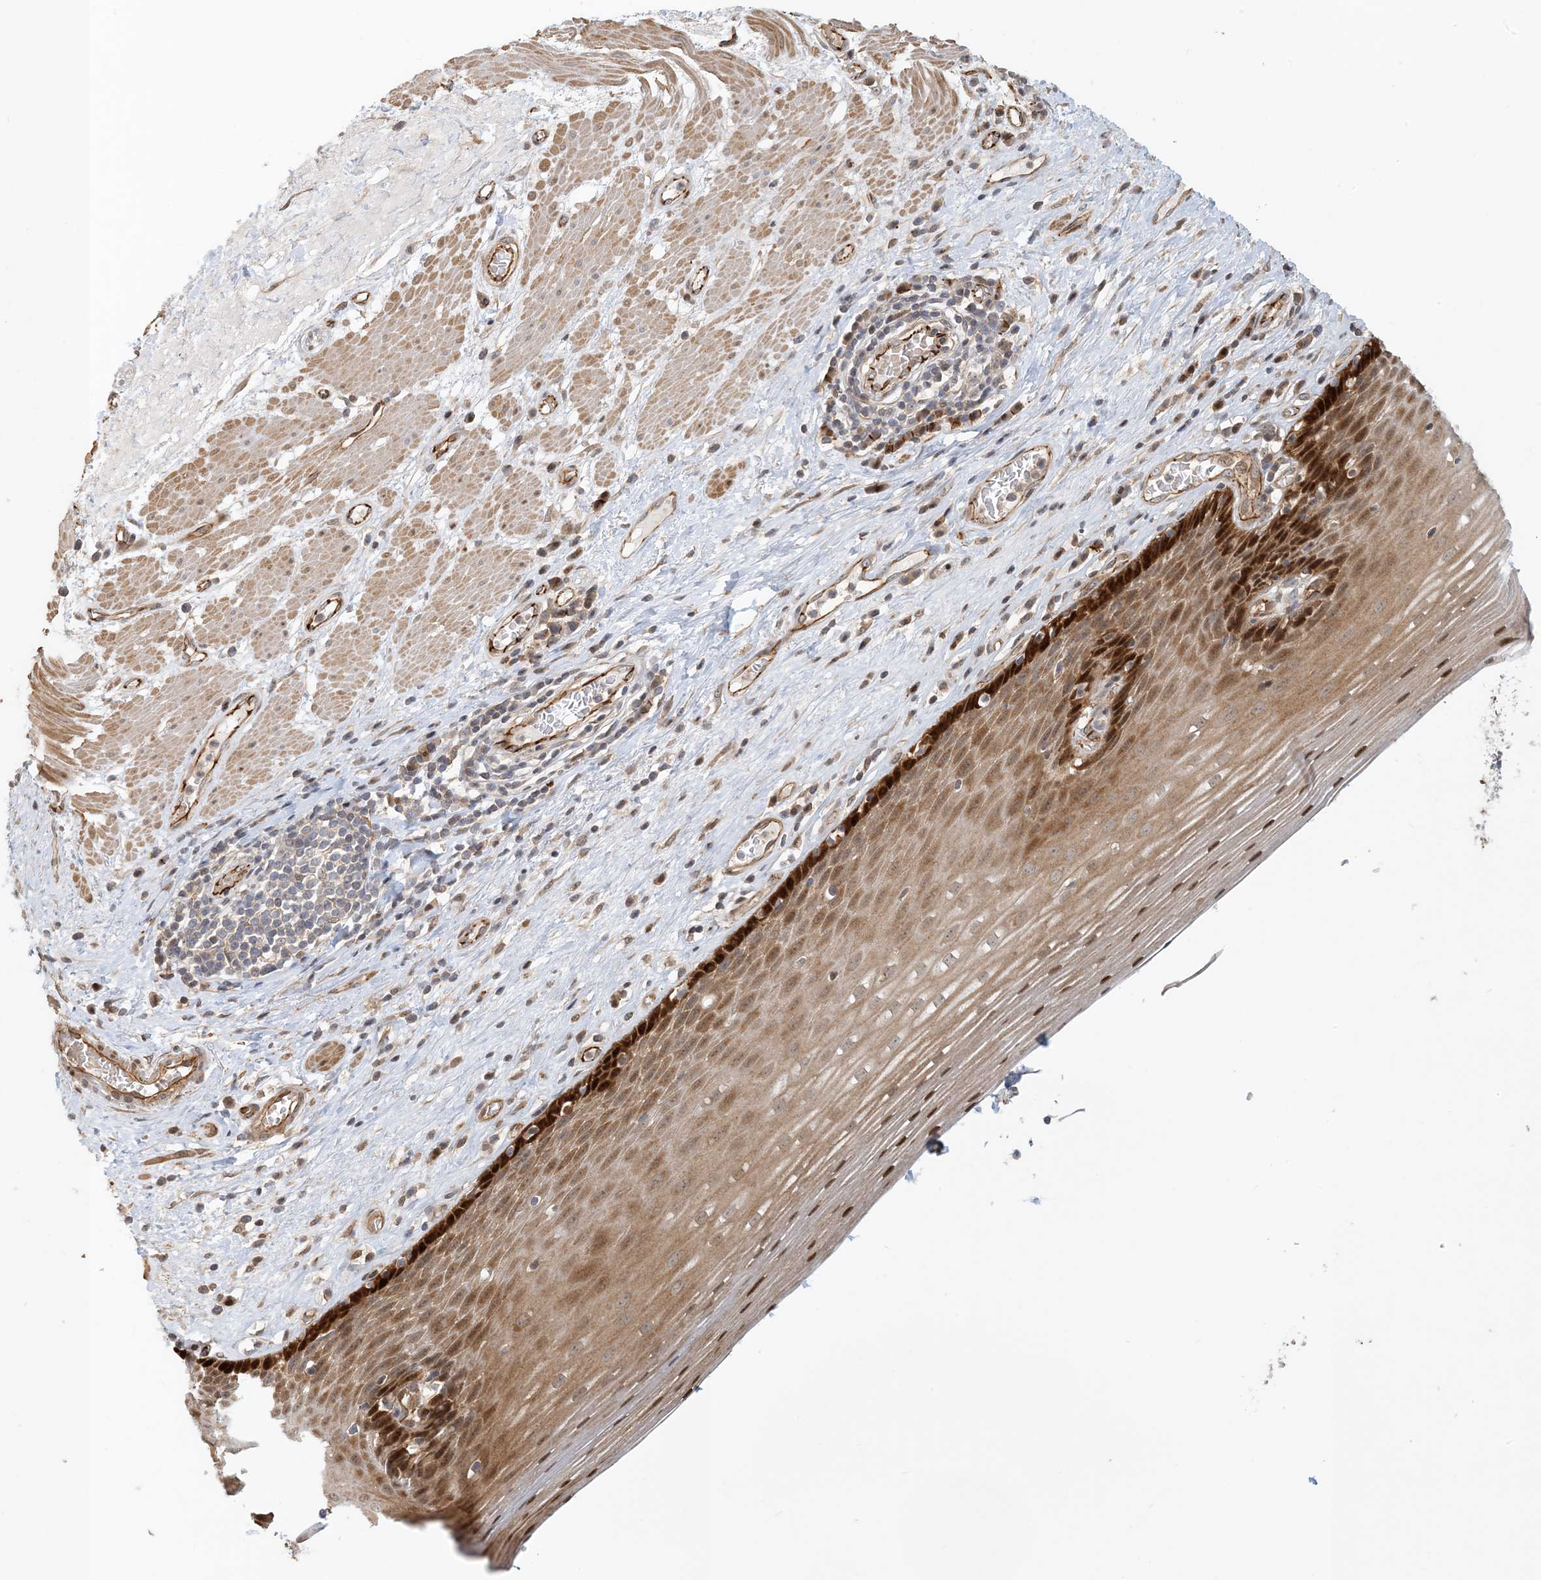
{"staining": {"intensity": "strong", "quantity": "25%-75%", "location": "cytoplasmic/membranous,nuclear"}, "tissue": "esophagus", "cell_type": "Squamous epithelial cells", "image_type": "normal", "snomed": [{"axis": "morphology", "description": "Normal tissue, NOS"}, {"axis": "topography", "description": "Esophagus"}], "caption": "Esophagus stained for a protein demonstrates strong cytoplasmic/membranous,nuclear positivity in squamous epithelial cells. Immunohistochemistry stains the protein in brown and the nuclei are stained blue.", "gene": "MAPKBP1", "patient": {"sex": "male", "age": 62}}